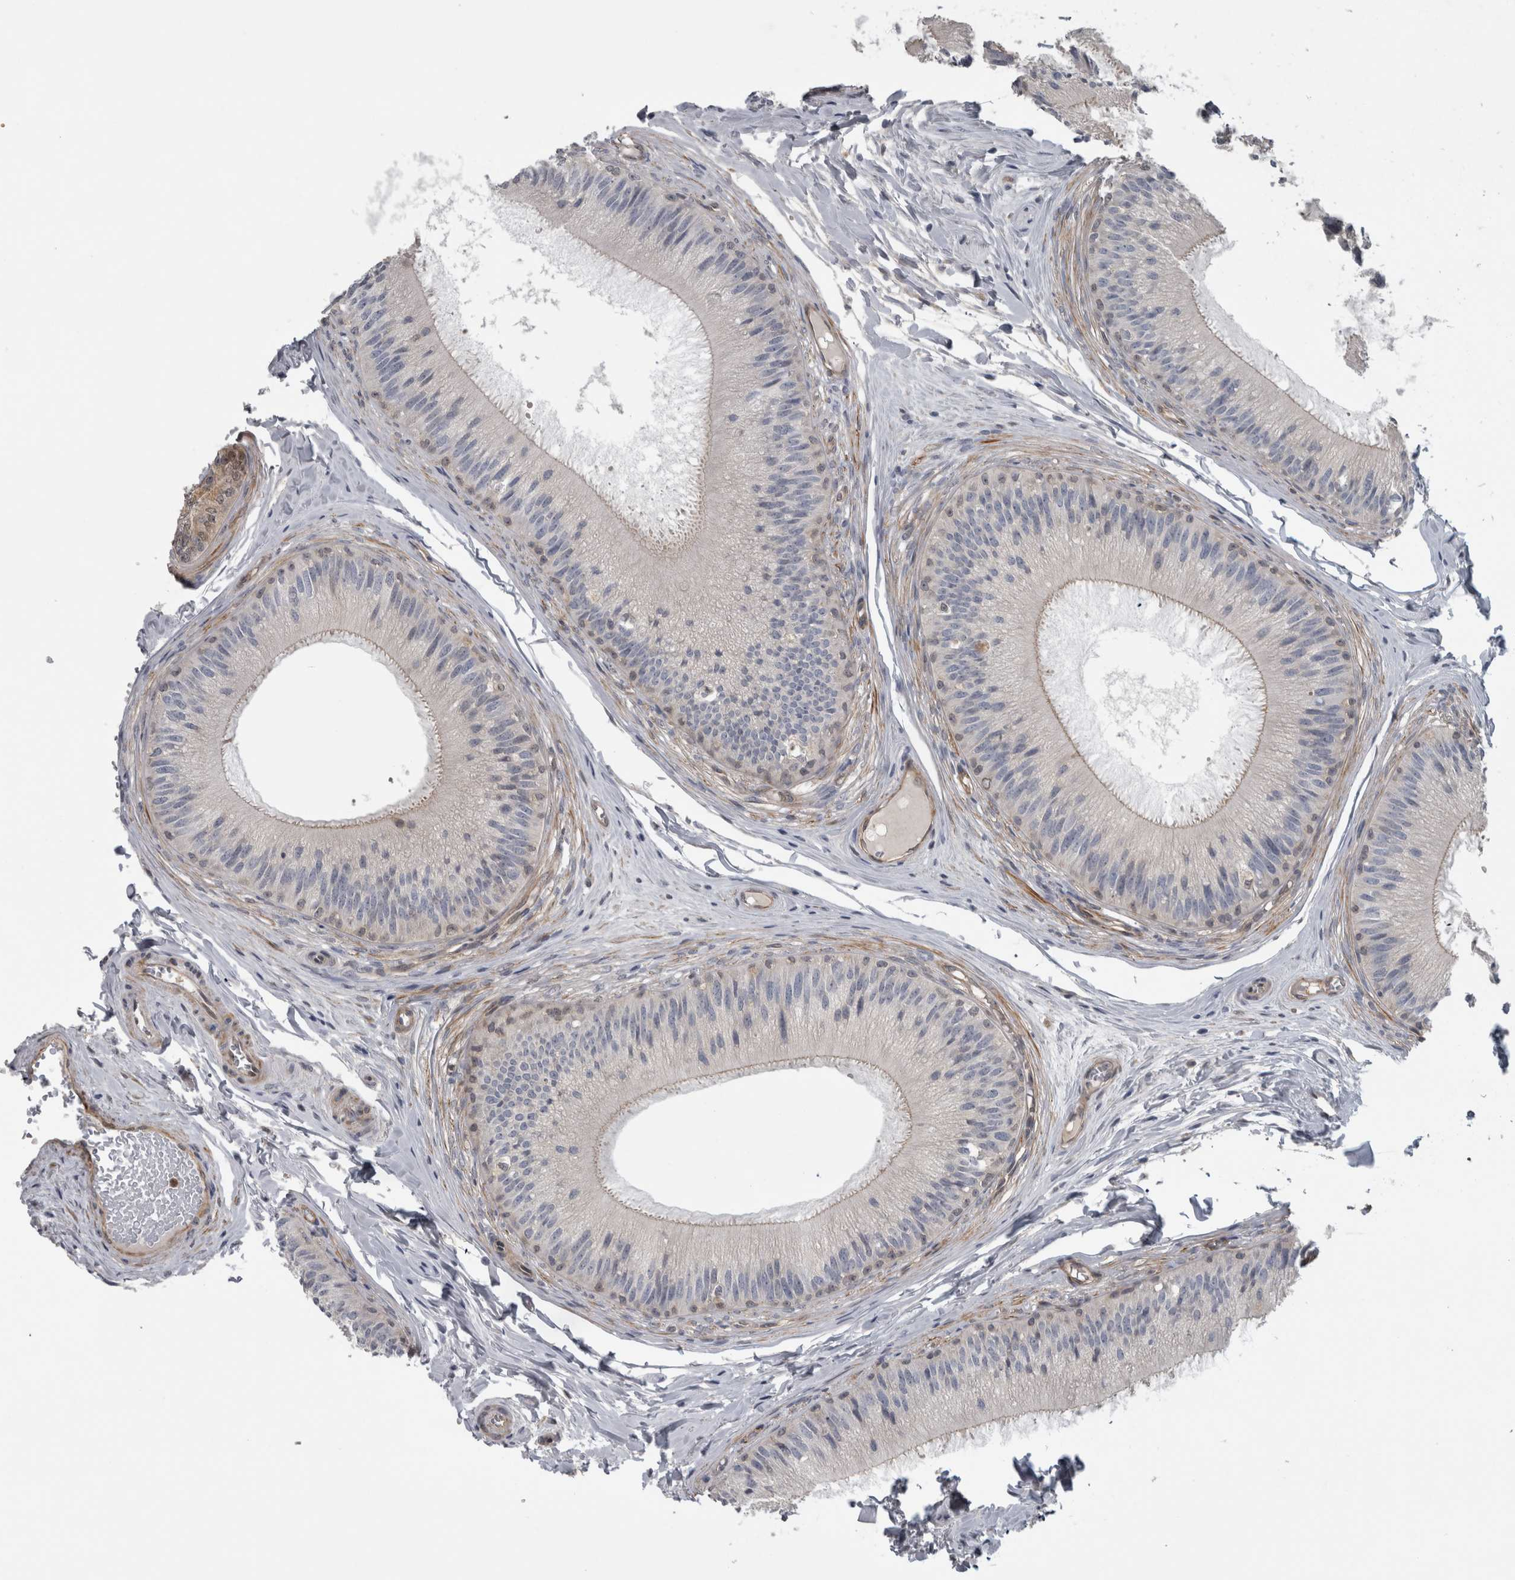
{"staining": {"intensity": "moderate", "quantity": "<25%", "location": "cytoplasmic/membranous"}, "tissue": "epididymis", "cell_type": "Glandular cells", "image_type": "normal", "snomed": [{"axis": "morphology", "description": "Normal tissue, NOS"}, {"axis": "topography", "description": "Epididymis"}], "caption": "Benign epididymis was stained to show a protein in brown. There is low levels of moderate cytoplasmic/membranous staining in about <25% of glandular cells. The staining was performed using DAB, with brown indicating positive protein expression. Nuclei are stained blue with hematoxylin.", "gene": "NAPRT", "patient": {"sex": "male", "age": 31}}